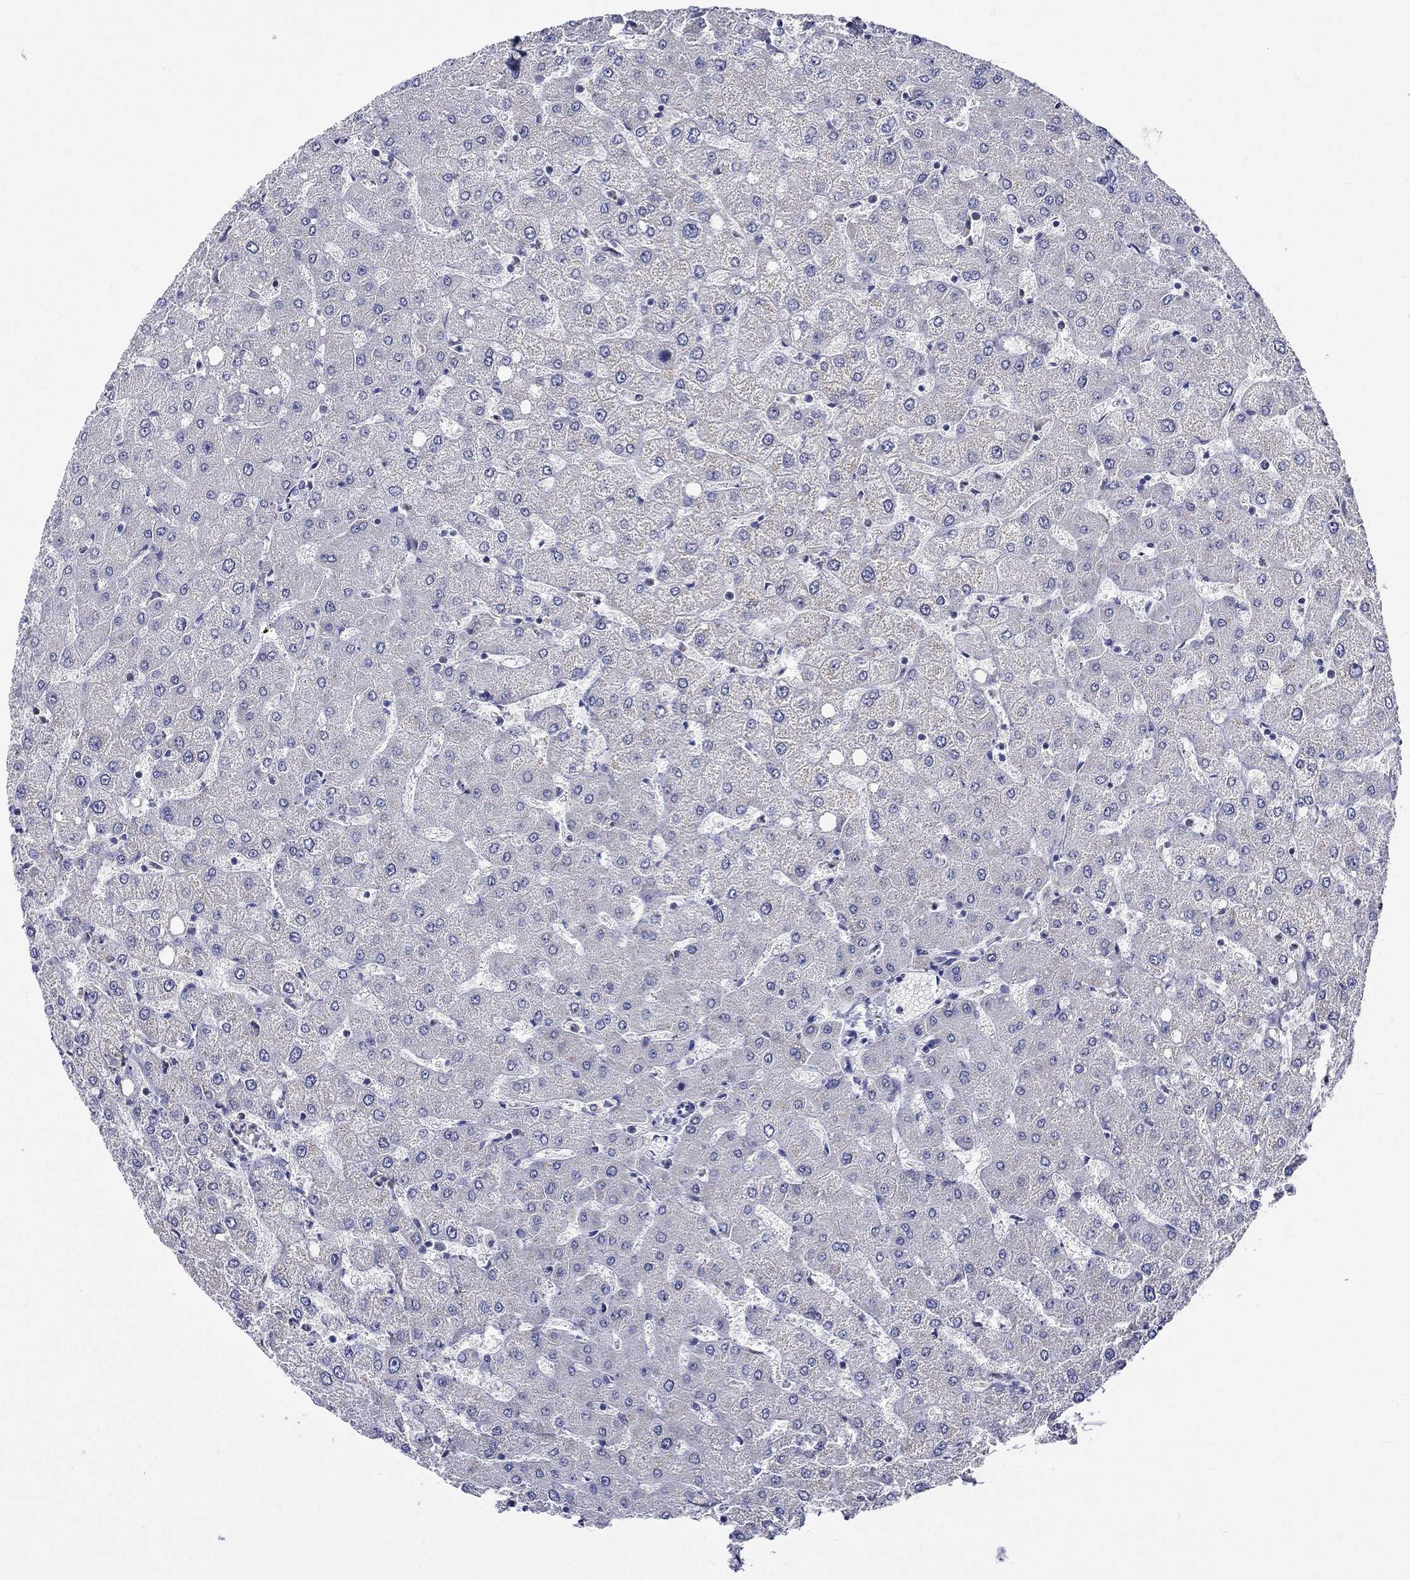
{"staining": {"intensity": "negative", "quantity": "none", "location": "none"}, "tissue": "liver", "cell_type": "Cholangiocytes", "image_type": "normal", "snomed": [{"axis": "morphology", "description": "Normal tissue, NOS"}, {"axis": "topography", "description": "Liver"}], "caption": "The IHC micrograph has no significant positivity in cholangiocytes of liver. Brightfield microscopy of IHC stained with DAB (3,3'-diaminobenzidine) (brown) and hematoxylin (blue), captured at high magnification.", "gene": "ST6GALNAC1", "patient": {"sex": "female", "age": 54}}